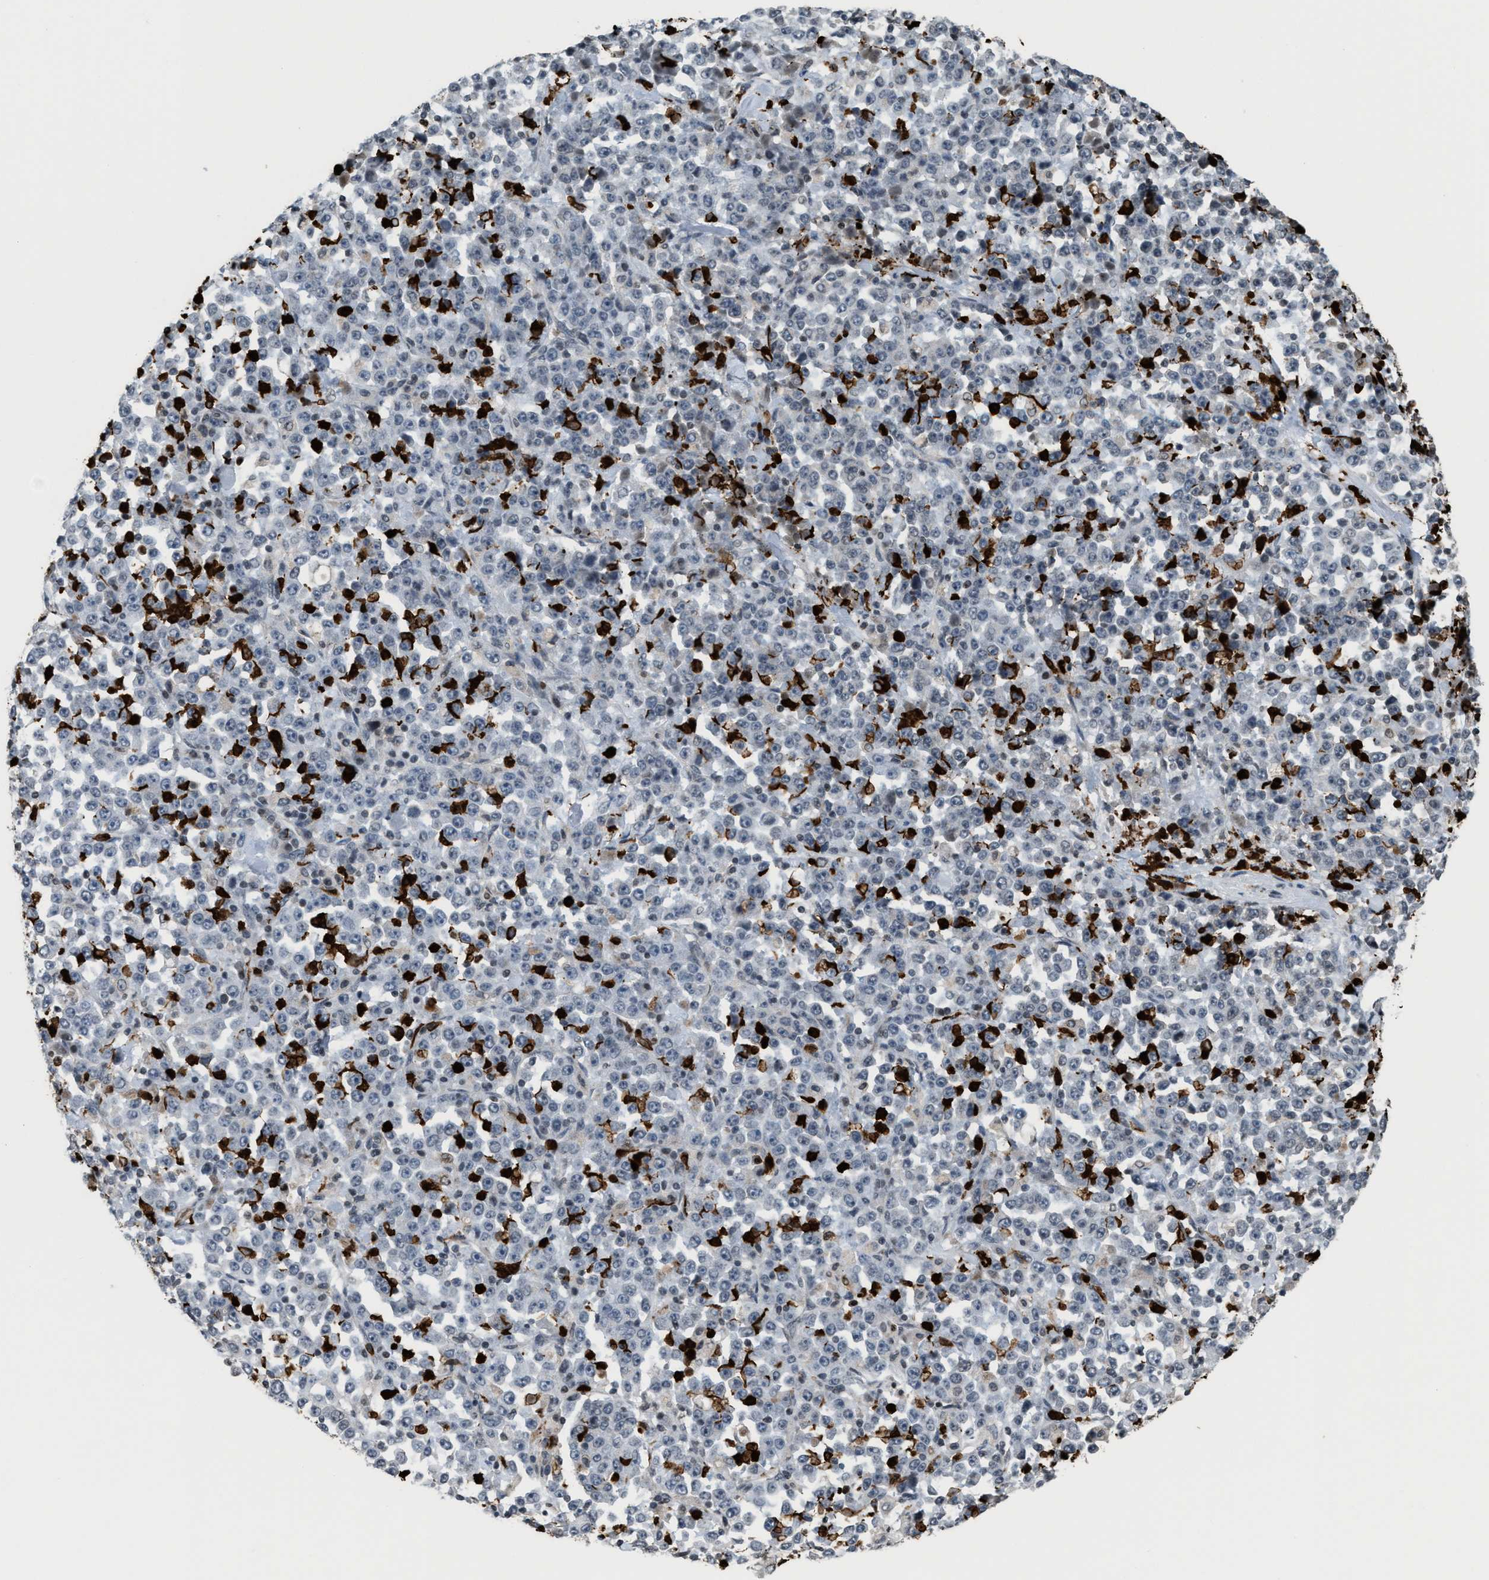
{"staining": {"intensity": "negative", "quantity": "none", "location": "none"}, "tissue": "stomach cancer", "cell_type": "Tumor cells", "image_type": "cancer", "snomed": [{"axis": "morphology", "description": "Normal tissue, NOS"}, {"axis": "morphology", "description": "Adenocarcinoma, NOS"}, {"axis": "topography", "description": "Stomach, upper"}, {"axis": "topography", "description": "Stomach"}], "caption": "High power microscopy image of an immunohistochemistry histopathology image of adenocarcinoma (stomach), revealing no significant positivity in tumor cells.", "gene": "PRUNE2", "patient": {"sex": "male", "age": 59}}